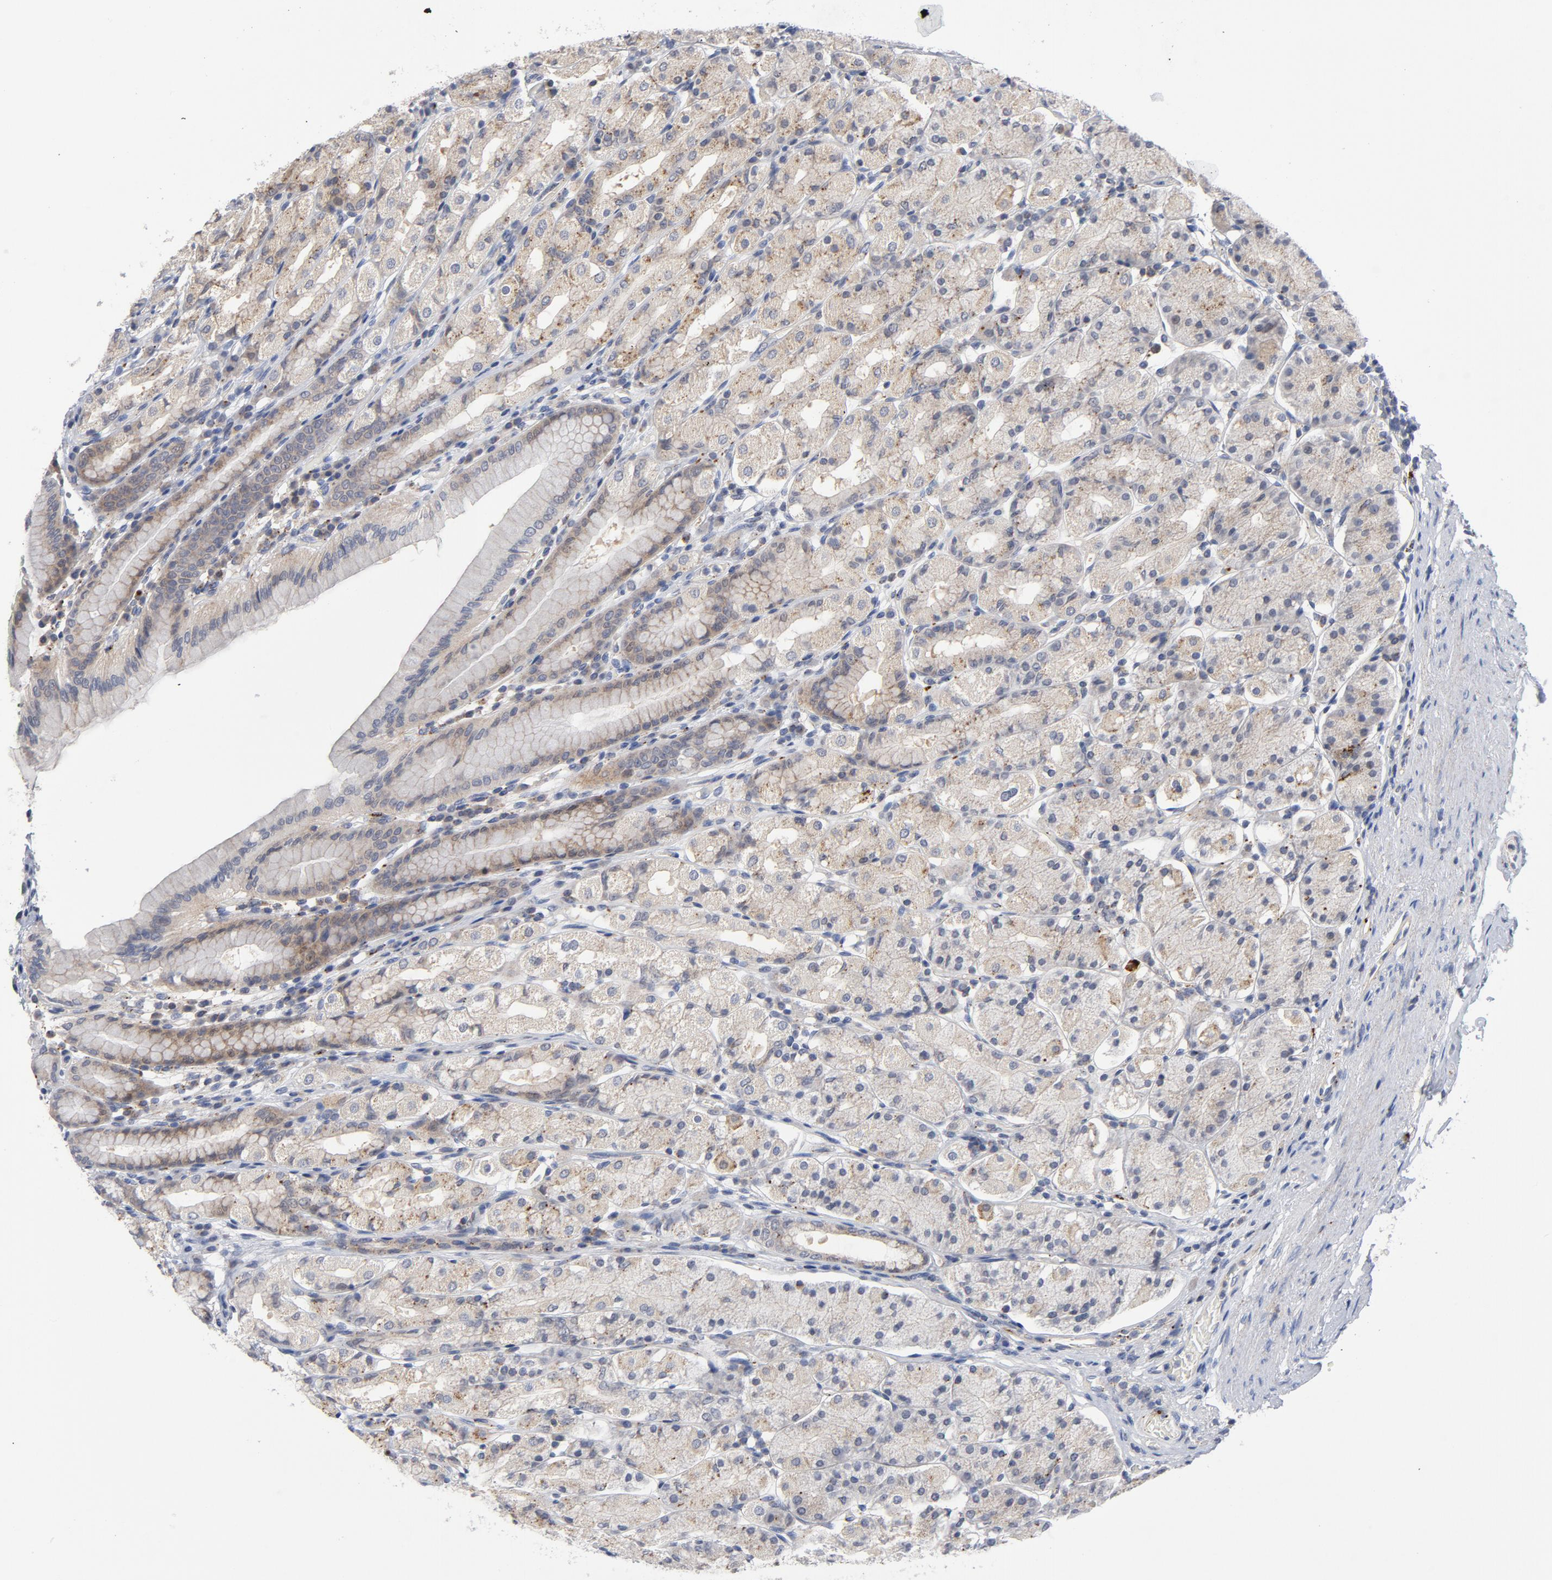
{"staining": {"intensity": "moderate", "quantity": "25%-75%", "location": "cytoplasmic/membranous"}, "tissue": "stomach", "cell_type": "Glandular cells", "image_type": "normal", "snomed": [{"axis": "morphology", "description": "Normal tissue, NOS"}, {"axis": "topography", "description": "Stomach, upper"}], "caption": "Immunohistochemical staining of normal stomach reveals 25%-75% levels of moderate cytoplasmic/membranous protein expression in about 25%-75% of glandular cells.", "gene": "AKT2", "patient": {"sex": "male", "age": 68}}